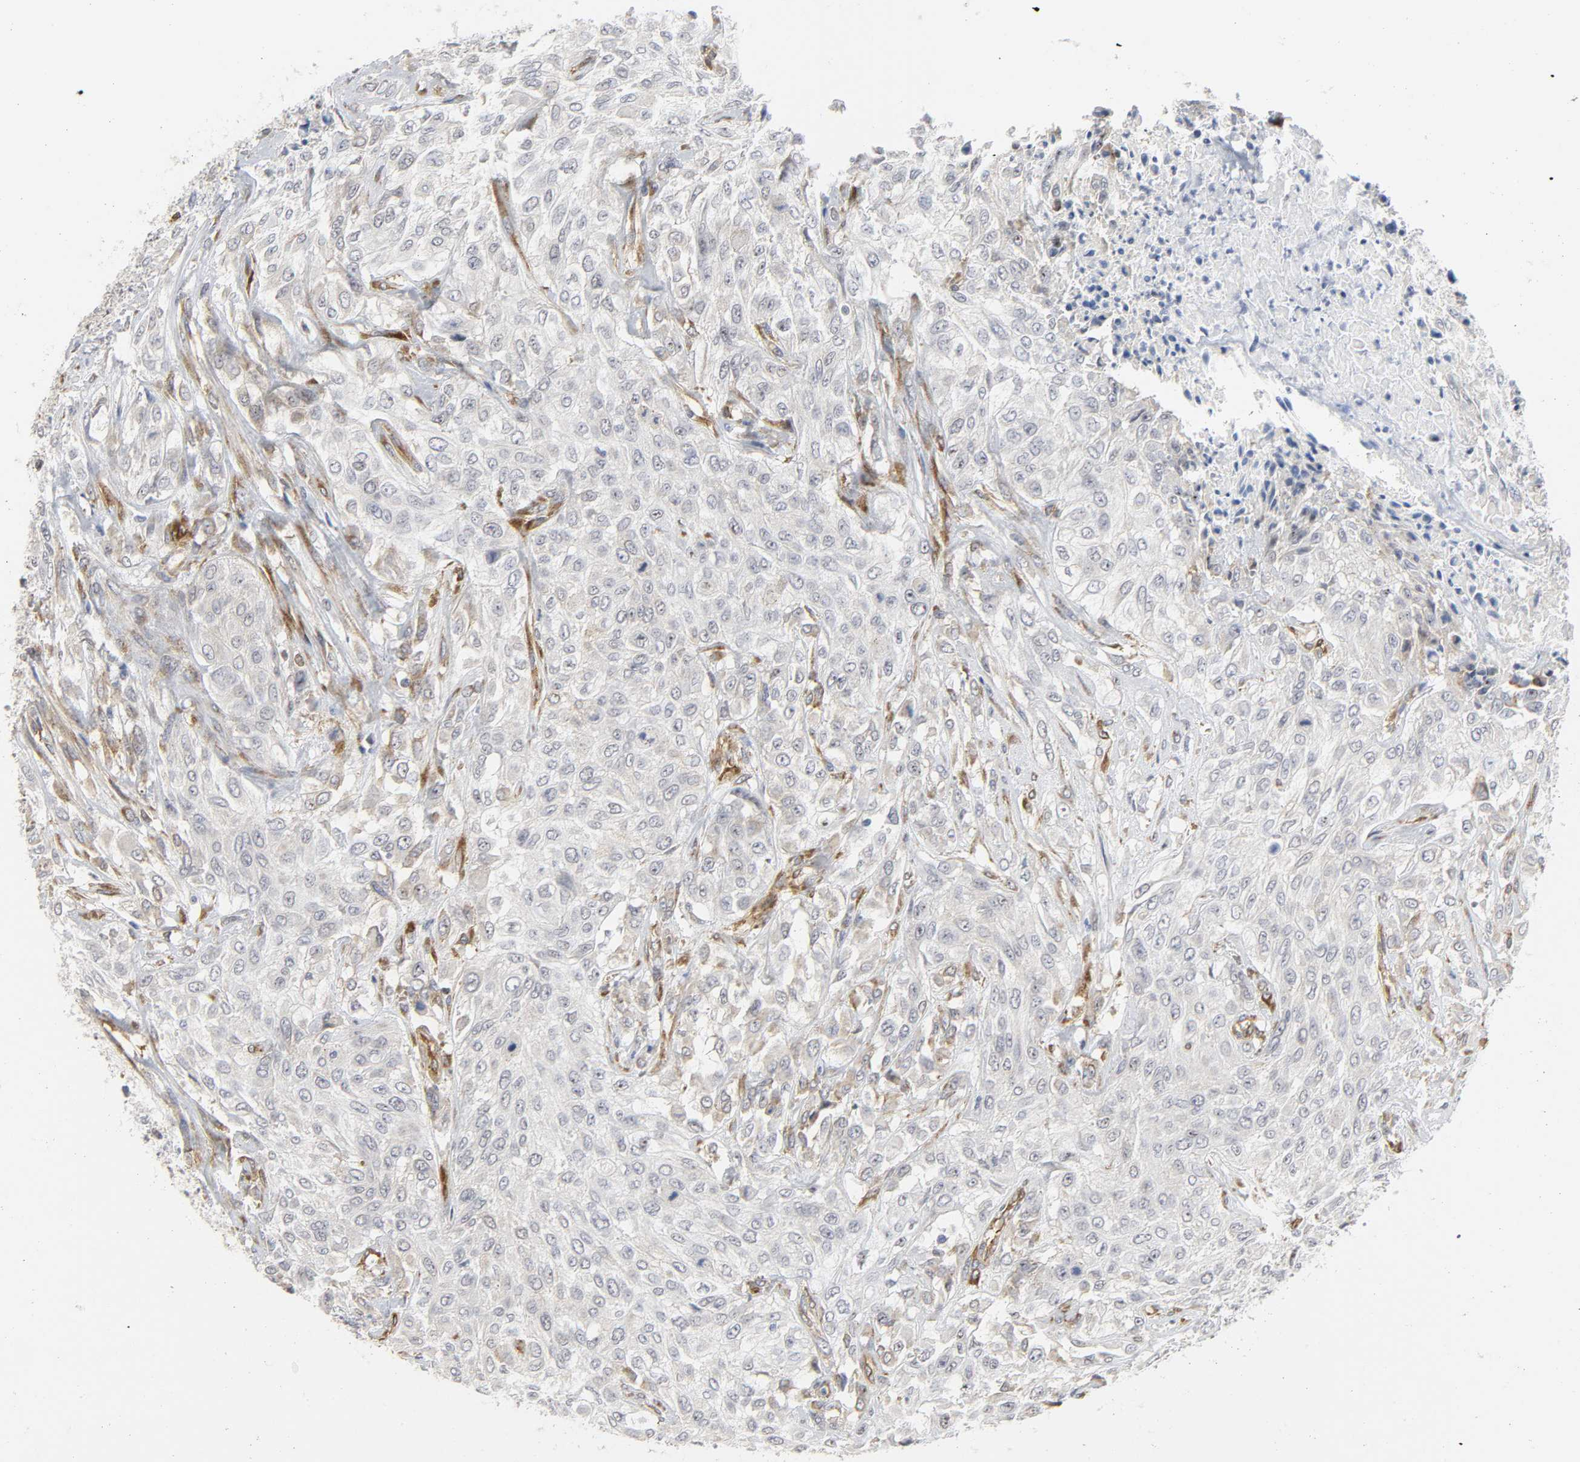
{"staining": {"intensity": "negative", "quantity": "none", "location": "none"}, "tissue": "urothelial cancer", "cell_type": "Tumor cells", "image_type": "cancer", "snomed": [{"axis": "morphology", "description": "Urothelial carcinoma, High grade"}, {"axis": "topography", "description": "Urinary bladder"}], "caption": "Histopathology image shows no protein staining in tumor cells of urothelial cancer tissue.", "gene": "DOCK1", "patient": {"sex": "male", "age": 57}}